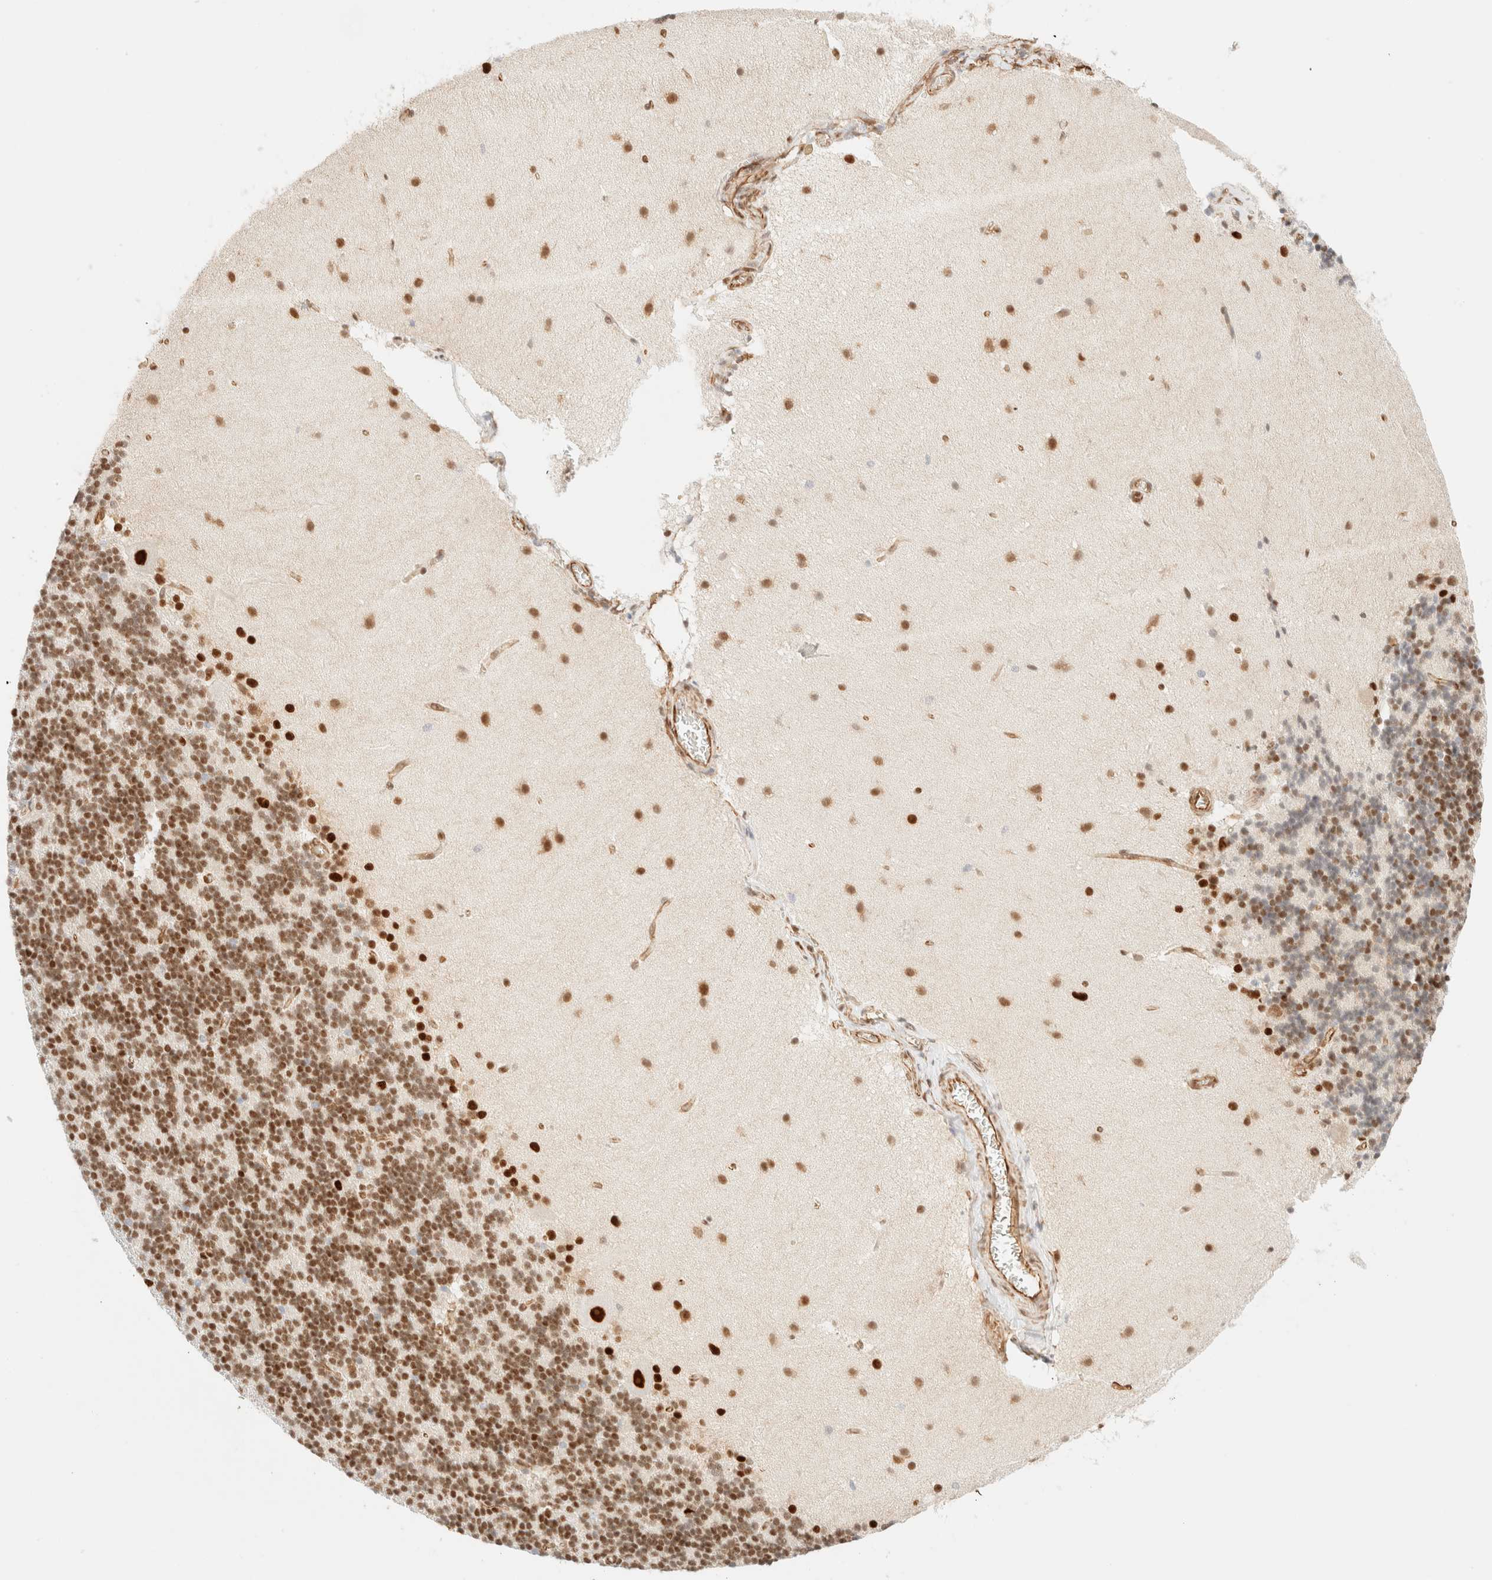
{"staining": {"intensity": "strong", "quantity": ">75%", "location": "nuclear"}, "tissue": "cerebellum", "cell_type": "Cells in granular layer", "image_type": "normal", "snomed": [{"axis": "morphology", "description": "Normal tissue, NOS"}, {"axis": "topography", "description": "Cerebellum"}], "caption": "Immunohistochemical staining of normal human cerebellum demonstrates >75% levels of strong nuclear protein expression in approximately >75% of cells in granular layer.", "gene": "ZSCAN18", "patient": {"sex": "female", "age": 19}}